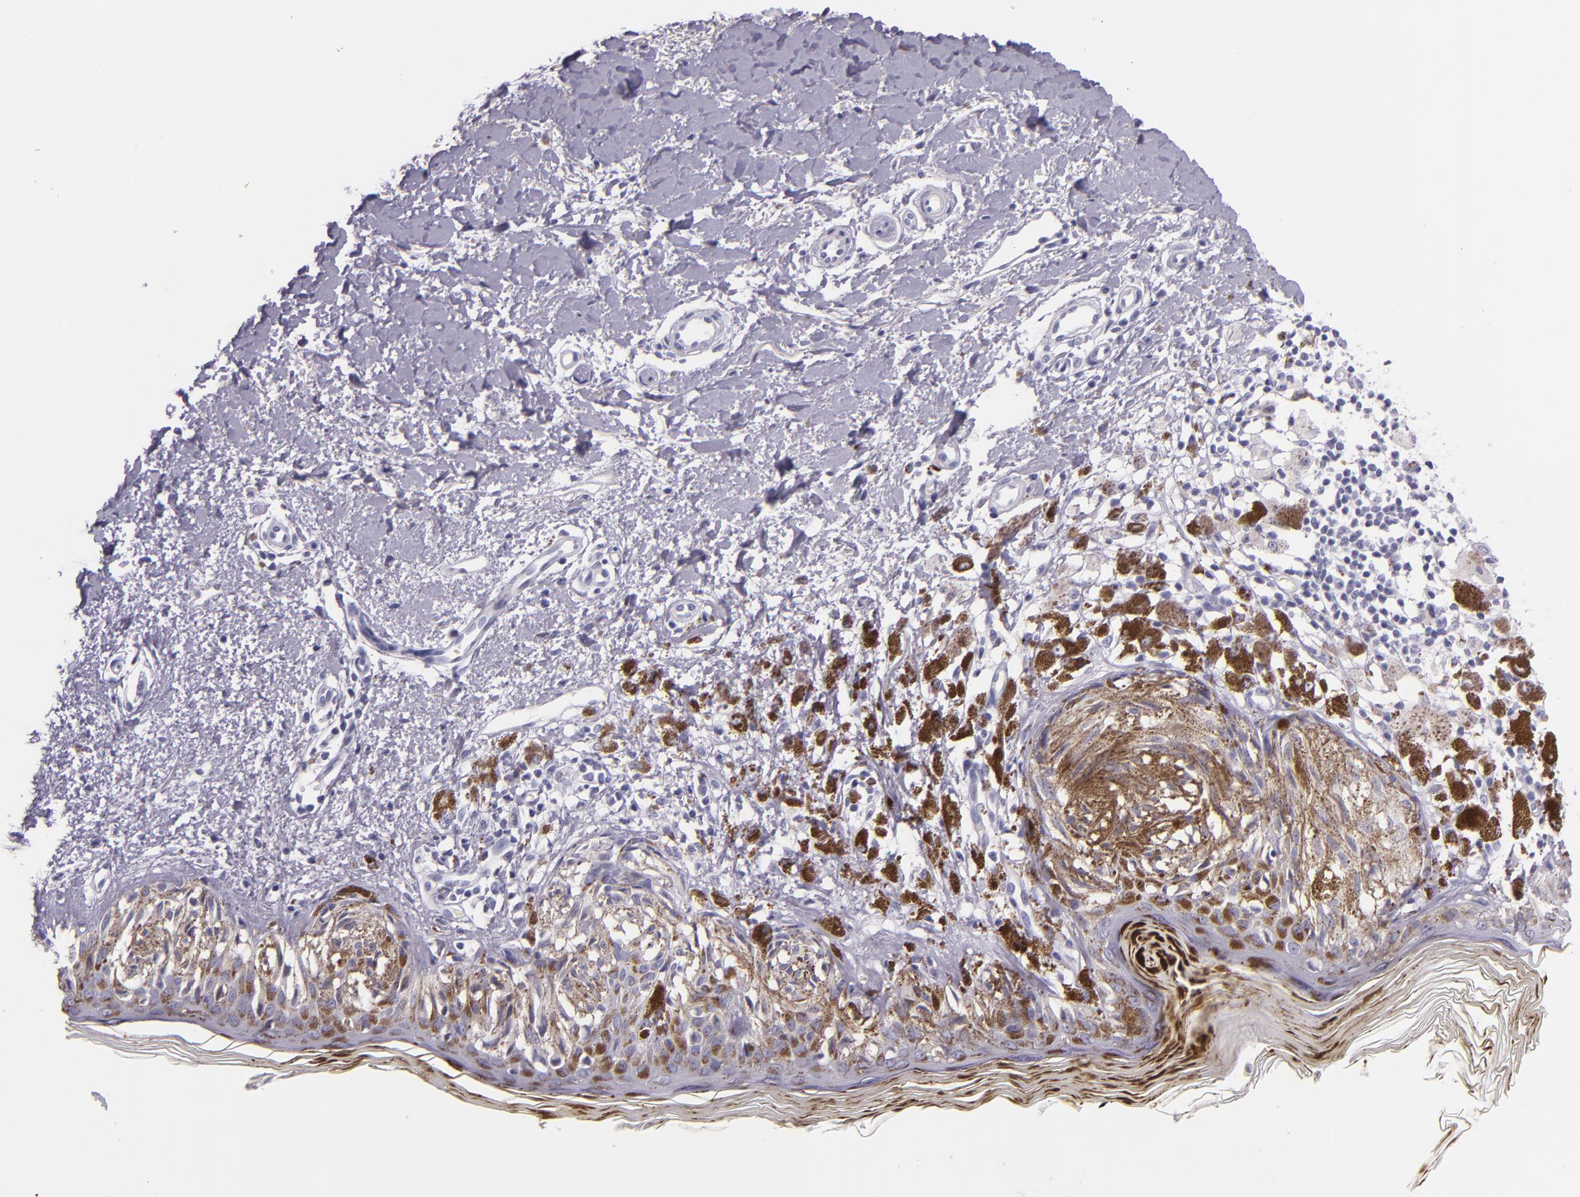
{"staining": {"intensity": "weak", "quantity": "<25%", "location": "cytoplasmic/membranous"}, "tissue": "melanoma", "cell_type": "Tumor cells", "image_type": "cancer", "snomed": [{"axis": "morphology", "description": "Malignant melanoma, NOS"}, {"axis": "topography", "description": "Skin"}], "caption": "A histopathology image of malignant melanoma stained for a protein reveals no brown staining in tumor cells.", "gene": "HSP90AA1", "patient": {"sex": "male", "age": 88}}